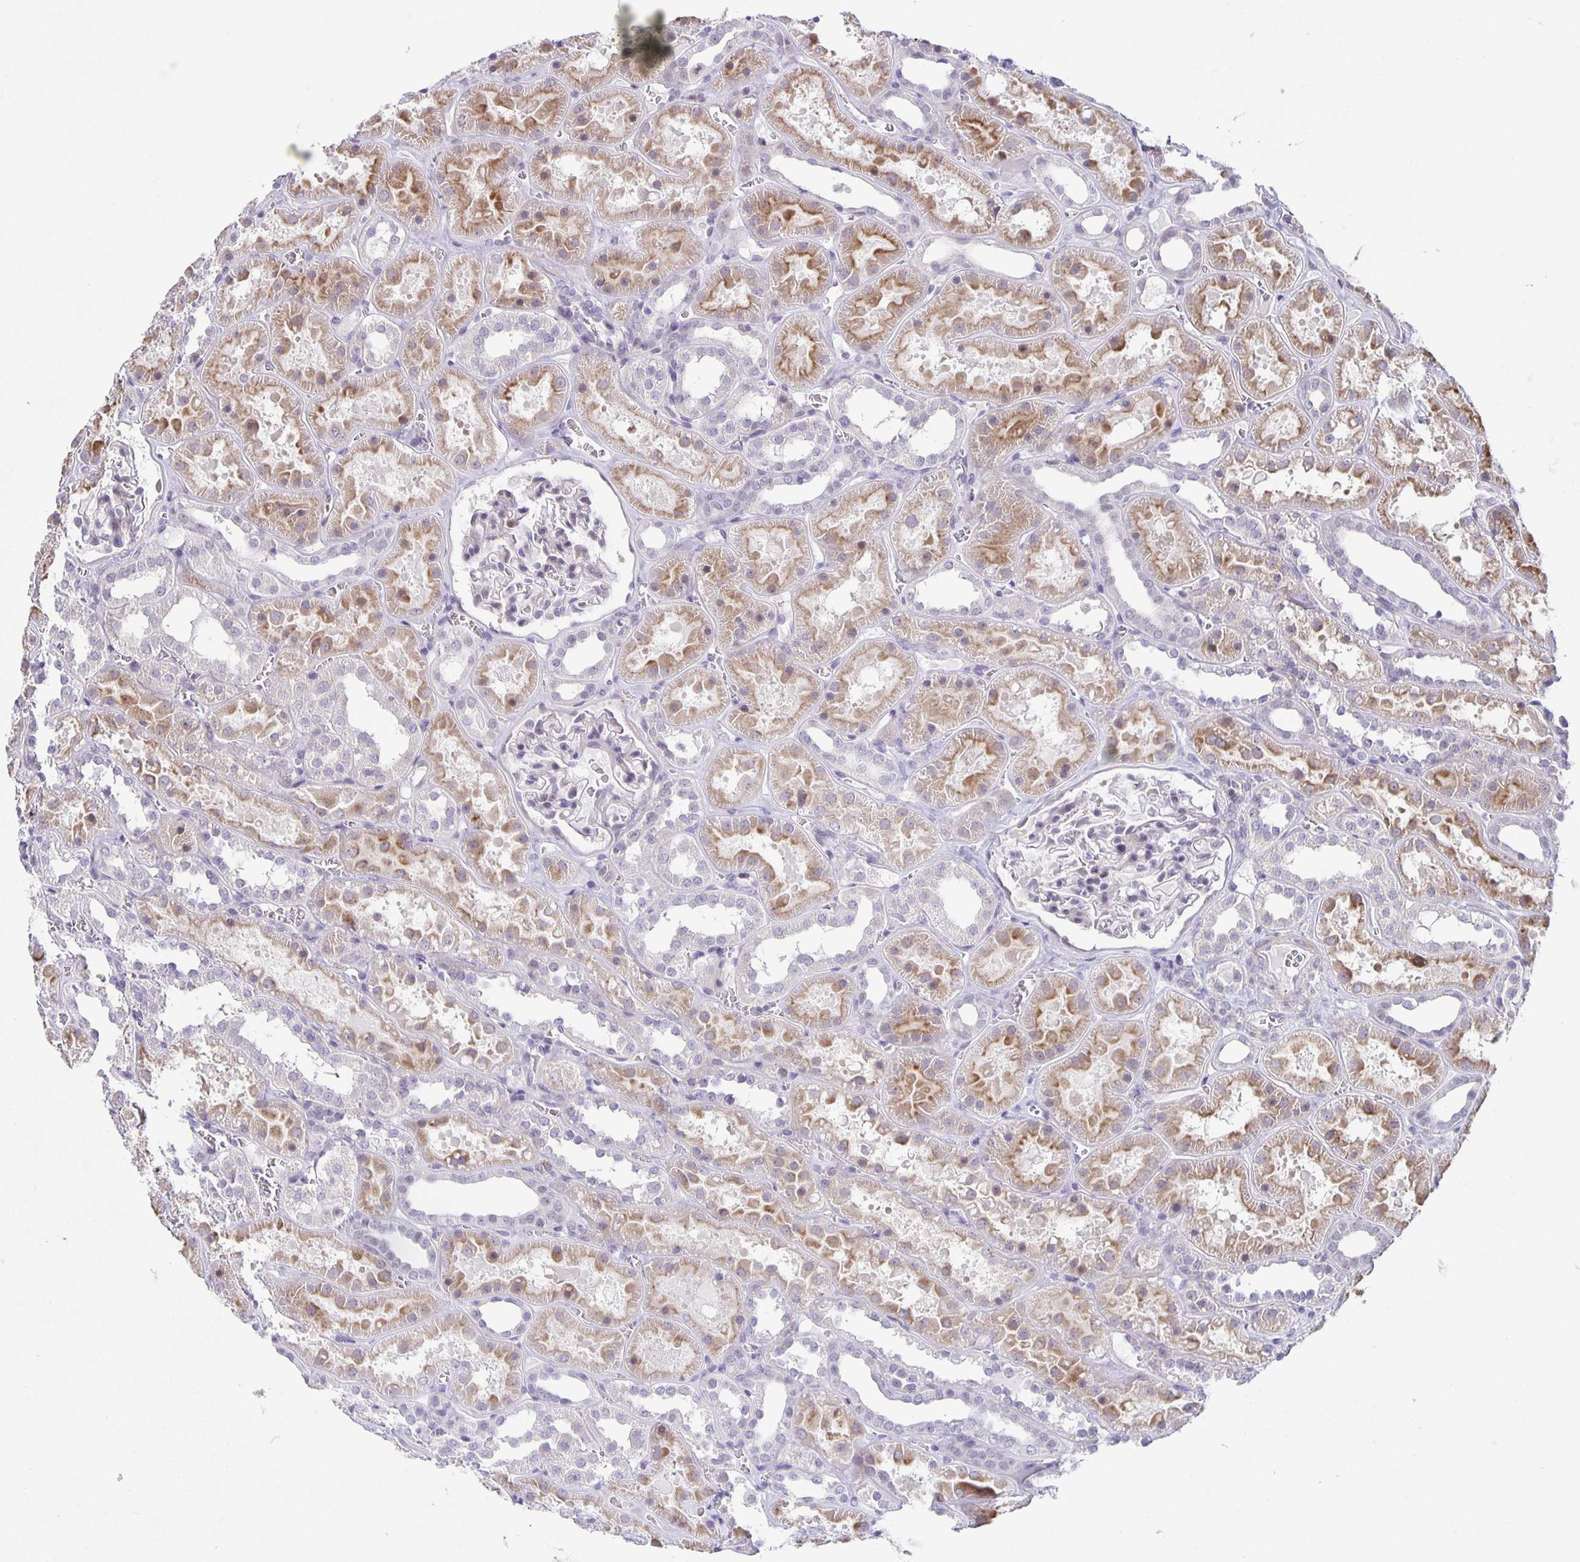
{"staining": {"intensity": "weak", "quantity": "<25%", "location": "nuclear"}, "tissue": "kidney", "cell_type": "Cells in glomeruli", "image_type": "normal", "snomed": [{"axis": "morphology", "description": "Normal tissue, NOS"}, {"axis": "topography", "description": "Kidney"}], "caption": "A histopathology image of kidney stained for a protein demonstrates no brown staining in cells in glomeruli.", "gene": "PHRF1", "patient": {"sex": "female", "age": 41}}